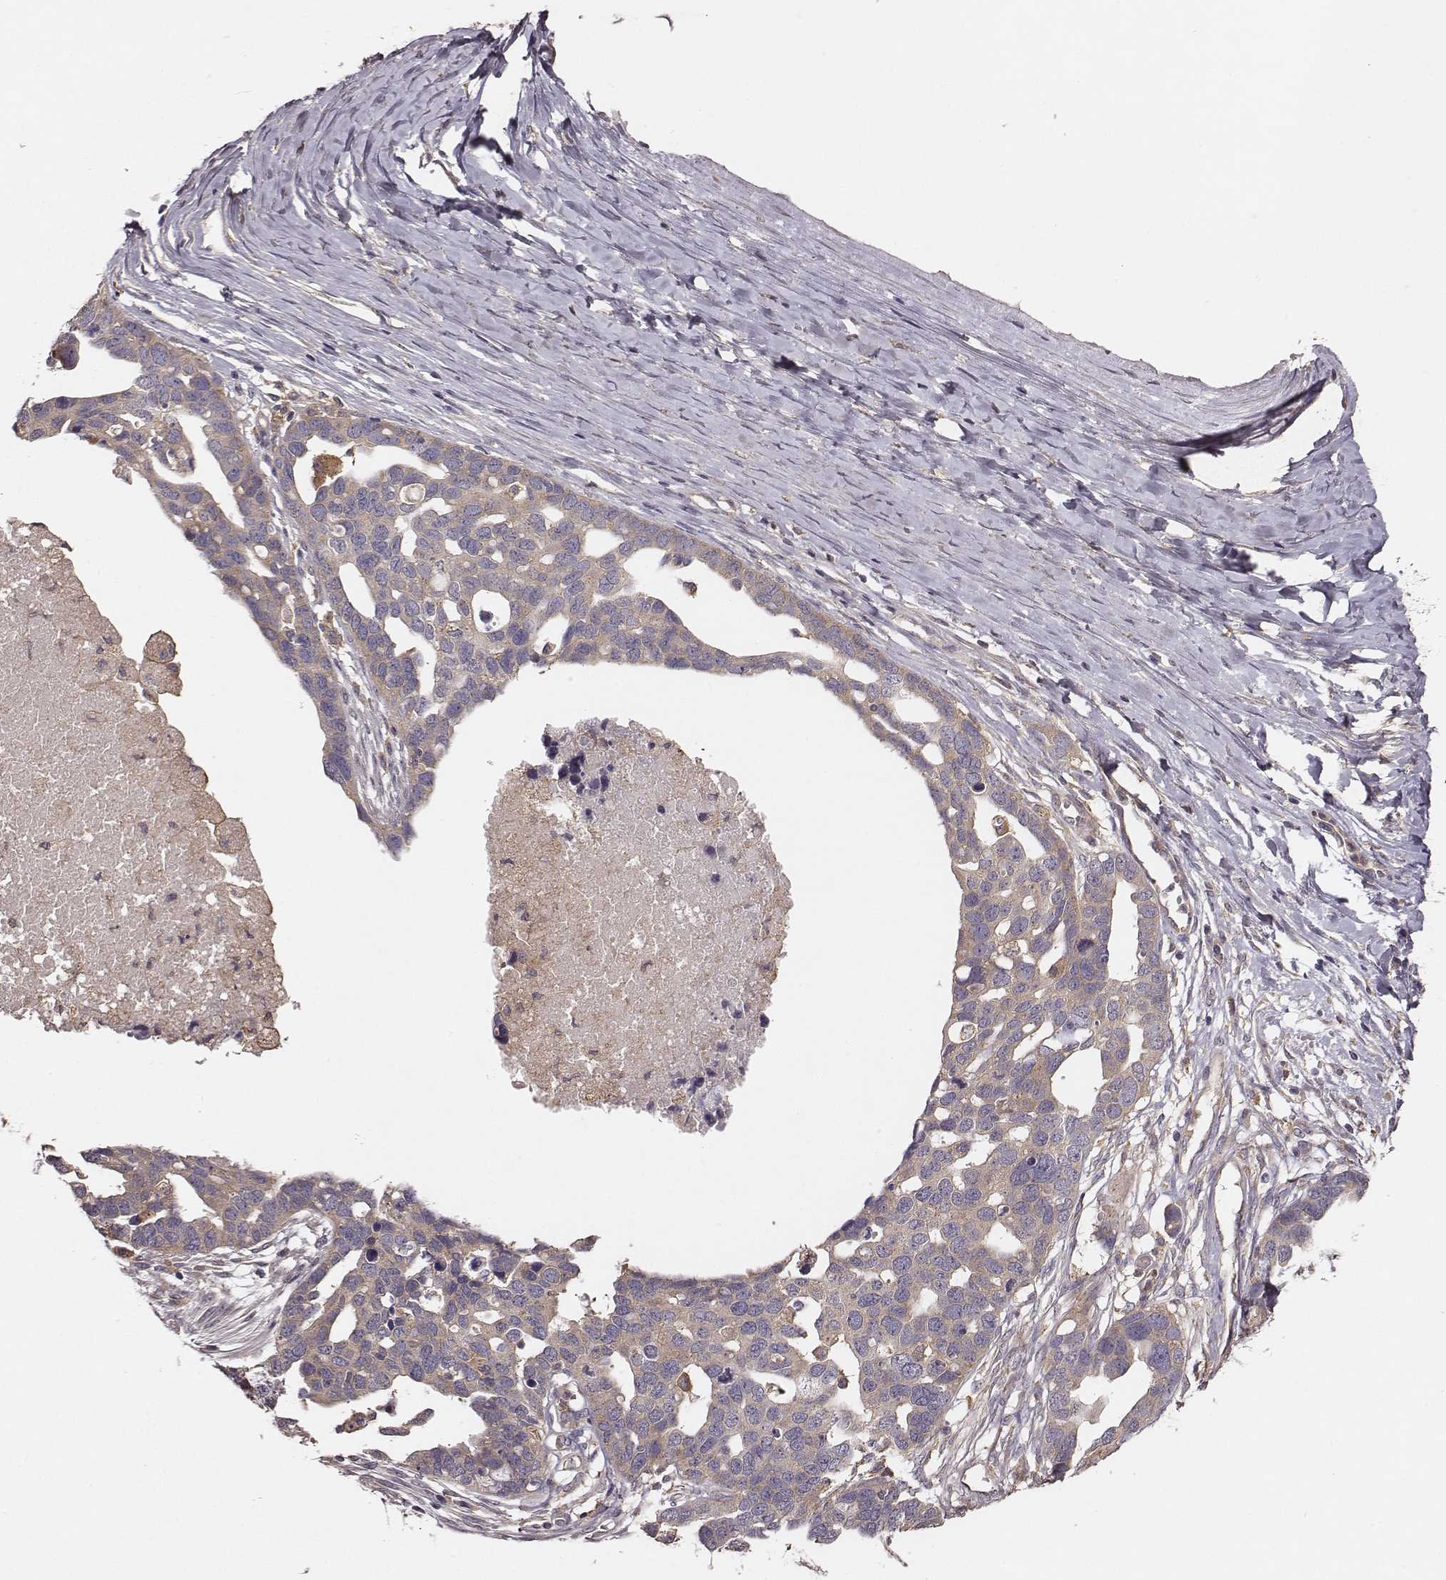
{"staining": {"intensity": "weak", "quantity": ">75%", "location": "cytoplasmic/membranous"}, "tissue": "ovarian cancer", "cell_type": "Tumor cells", "image_type": "cancer", "snomed": [{"axis": "morphology", "description": "Cystadenocarcinoma, serous, NOS"}, {"axis": "topography", "description": "Ovary"}], "caption": "Weak cytoplasmic/membranous positivity is identified in approximately >75% of tumor cells in ovarian cancer (serous cystadenocarcinoma).", "gene": "VPS26A", "patient": {"sex": "female", "age": 54}}